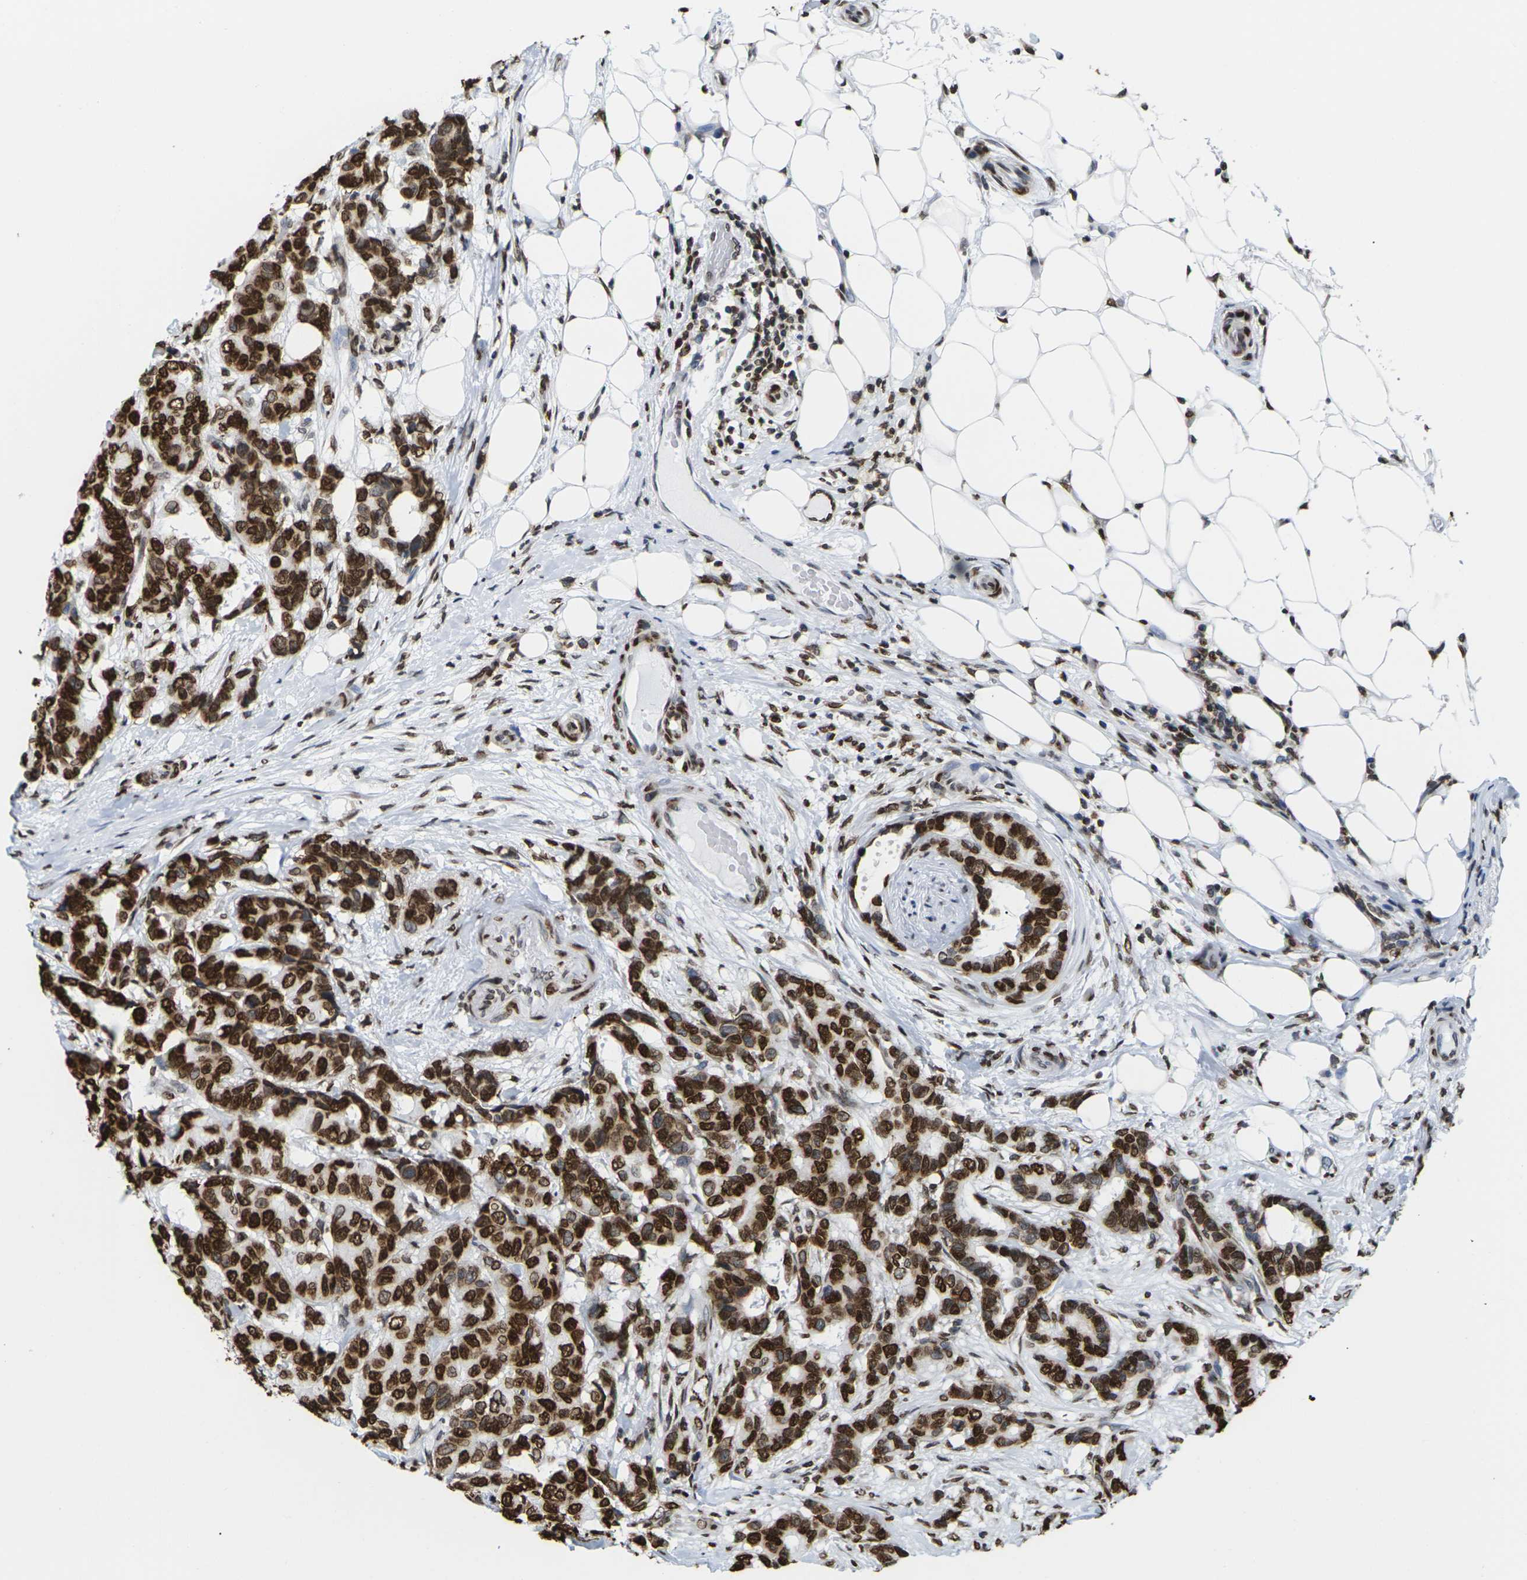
{"staining": {"intensity": "strong", "quantity": ">75%", "location": "cytoplasmic/membranous,nuclear"}, "tissue": "breast cancer", "cell_type": "Tumor cells", "image_type": "cancer", "snomed": [{"axis": "morphology", "description": "Duct carcinoma"}, {"axis": "topography", "description": "Breast"}], "caption": "IHC of human infiltrating ductal carcinoma (breast) exhibits high levels of strong cytoplasmic/membranous and nuclear expression in approximately >75% of tumor cells.", "gene": "H2AC21", "patient": {"sex": "female", "age": 87}}